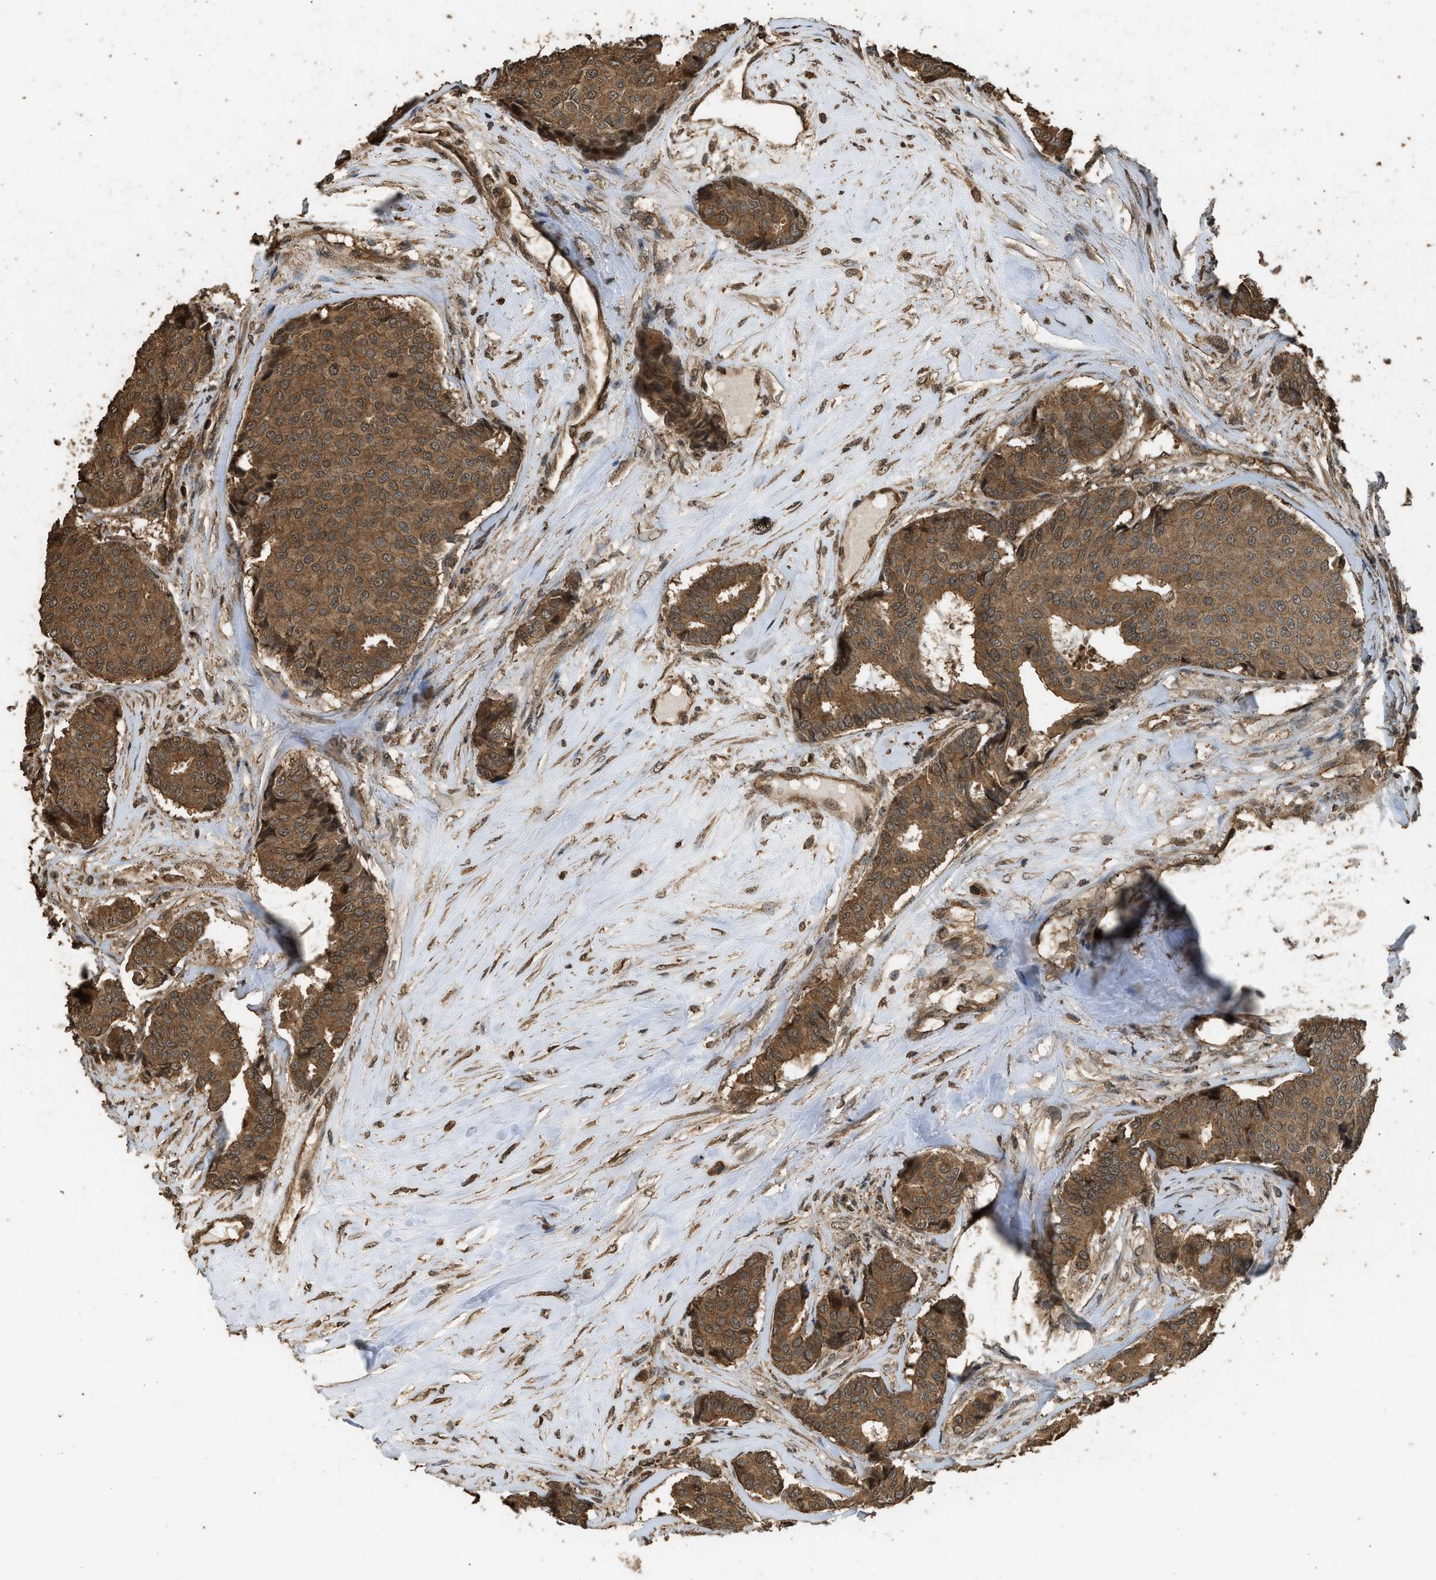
{"staining": {"intensity": "moderate", "quantity": ">75%", "location": "cytoplasmic/membranous"}, "tissue": "breast cancer", "cell_type": "Tumor cells", "image_type": "cancer", "snomed": [{"axis": "morphology", "description": "Duct carcinoma"}, {"axis": "topography", "description": "Breast"}], "caption": "The histopathology image demonstrates a brown stain indicating the presence of a protein in the cytoplasmic/membranous of tumor cells in breast intraductal carcinoma.", "gene": "MYBL2", "patient": {"sex": "female", "age": 75}}